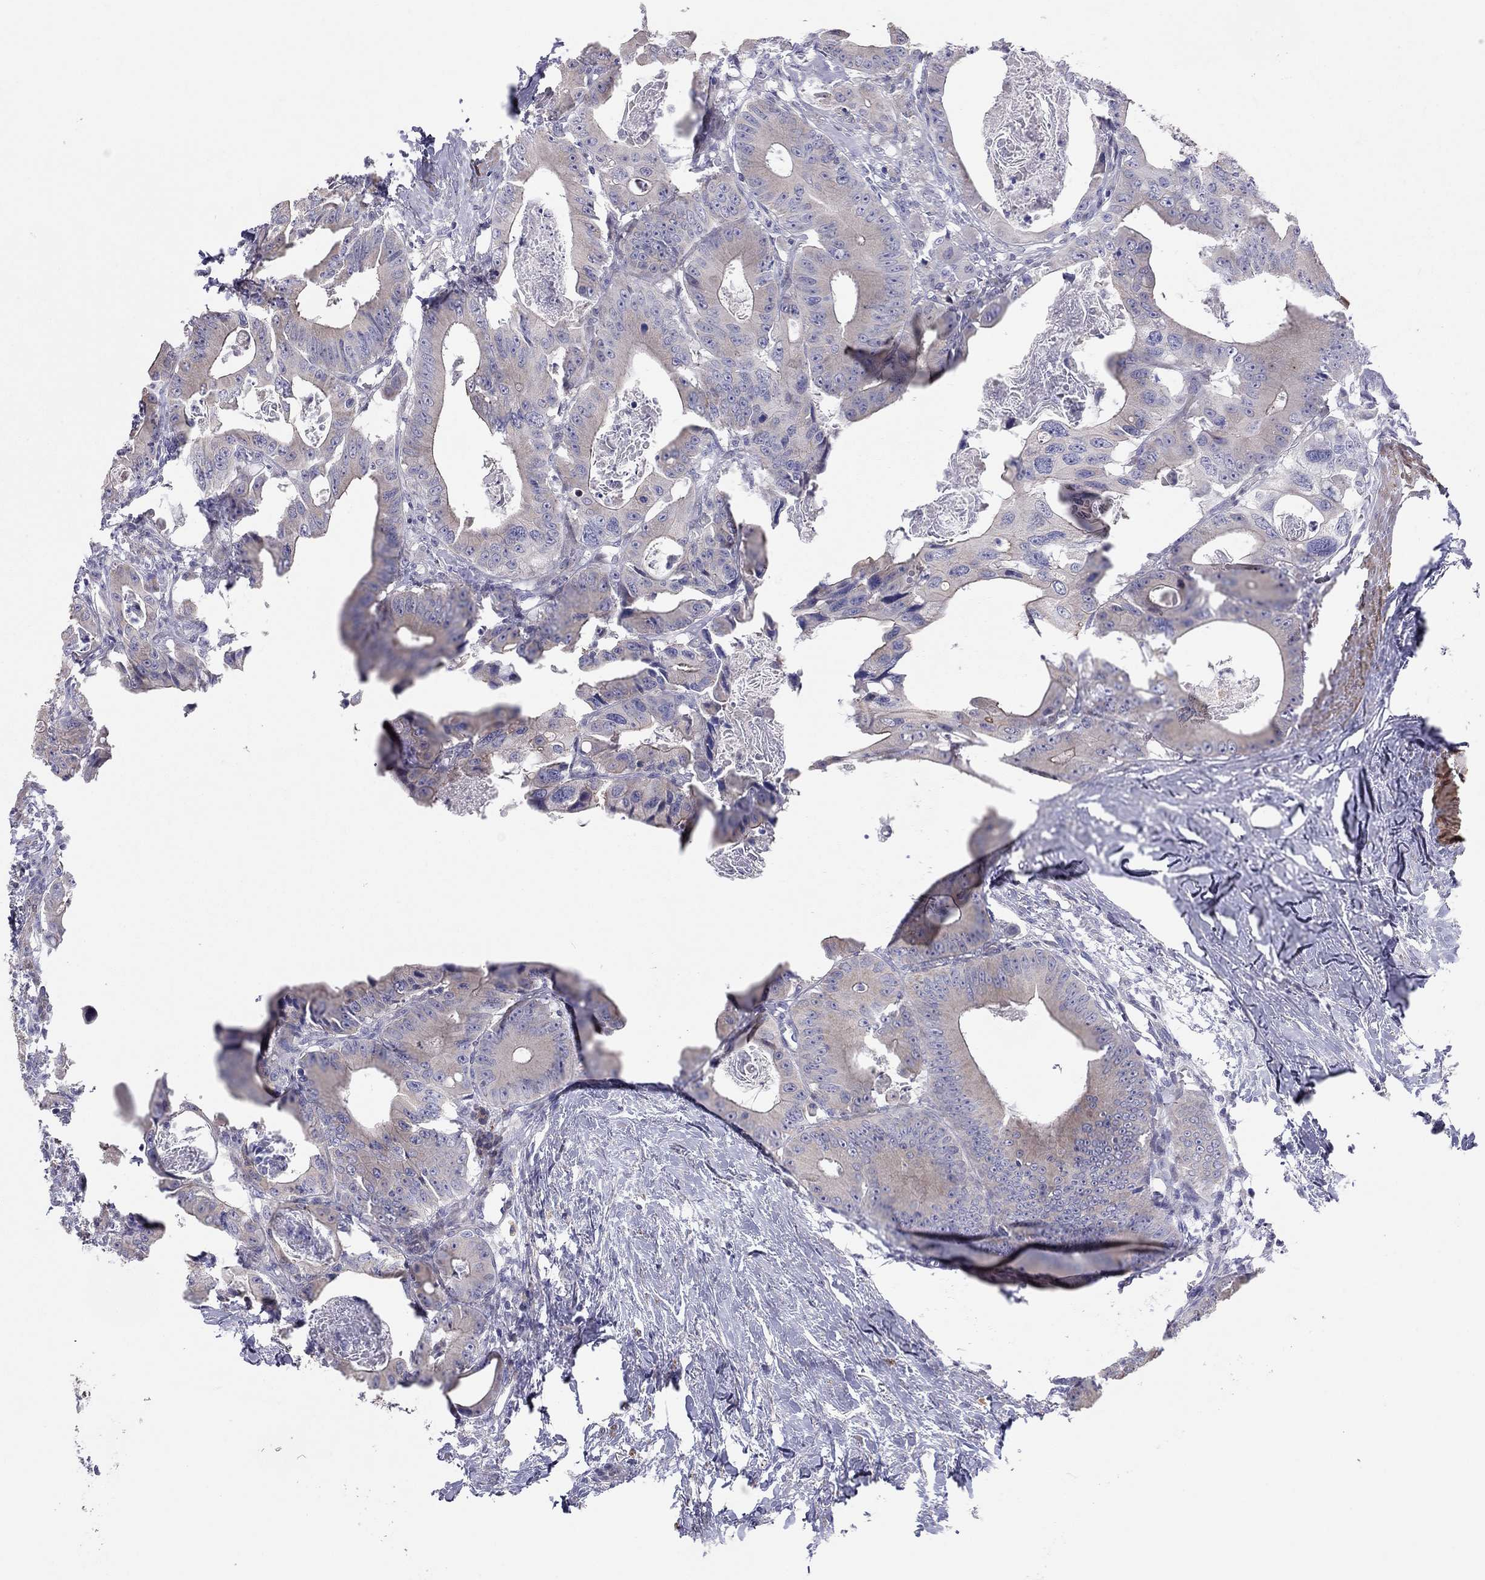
{"staining": {"intensity": "moderate", "quantity": "<25%", "location": "cytoplasmic/membranous"}, "tissue": "colorectal cancer", "cell_type": "Tumor cells", "image_type": "cancer", "snomed": [{"axis": "morphology", "description": "Adenocarcinoma, NOS"}, {"axis": "topography", "description": "Rectum"}], "caption": "Protein staining exhibits moderate cytoplasmic/membranous positivity in about <25% of tumor cells in adenocarcinoma (colorectal). (brown staining indicates protein expression, while blue staining denotes nuclei).", "gene": "SYTL2", "patient": {"sex": "male", "age": 64}}